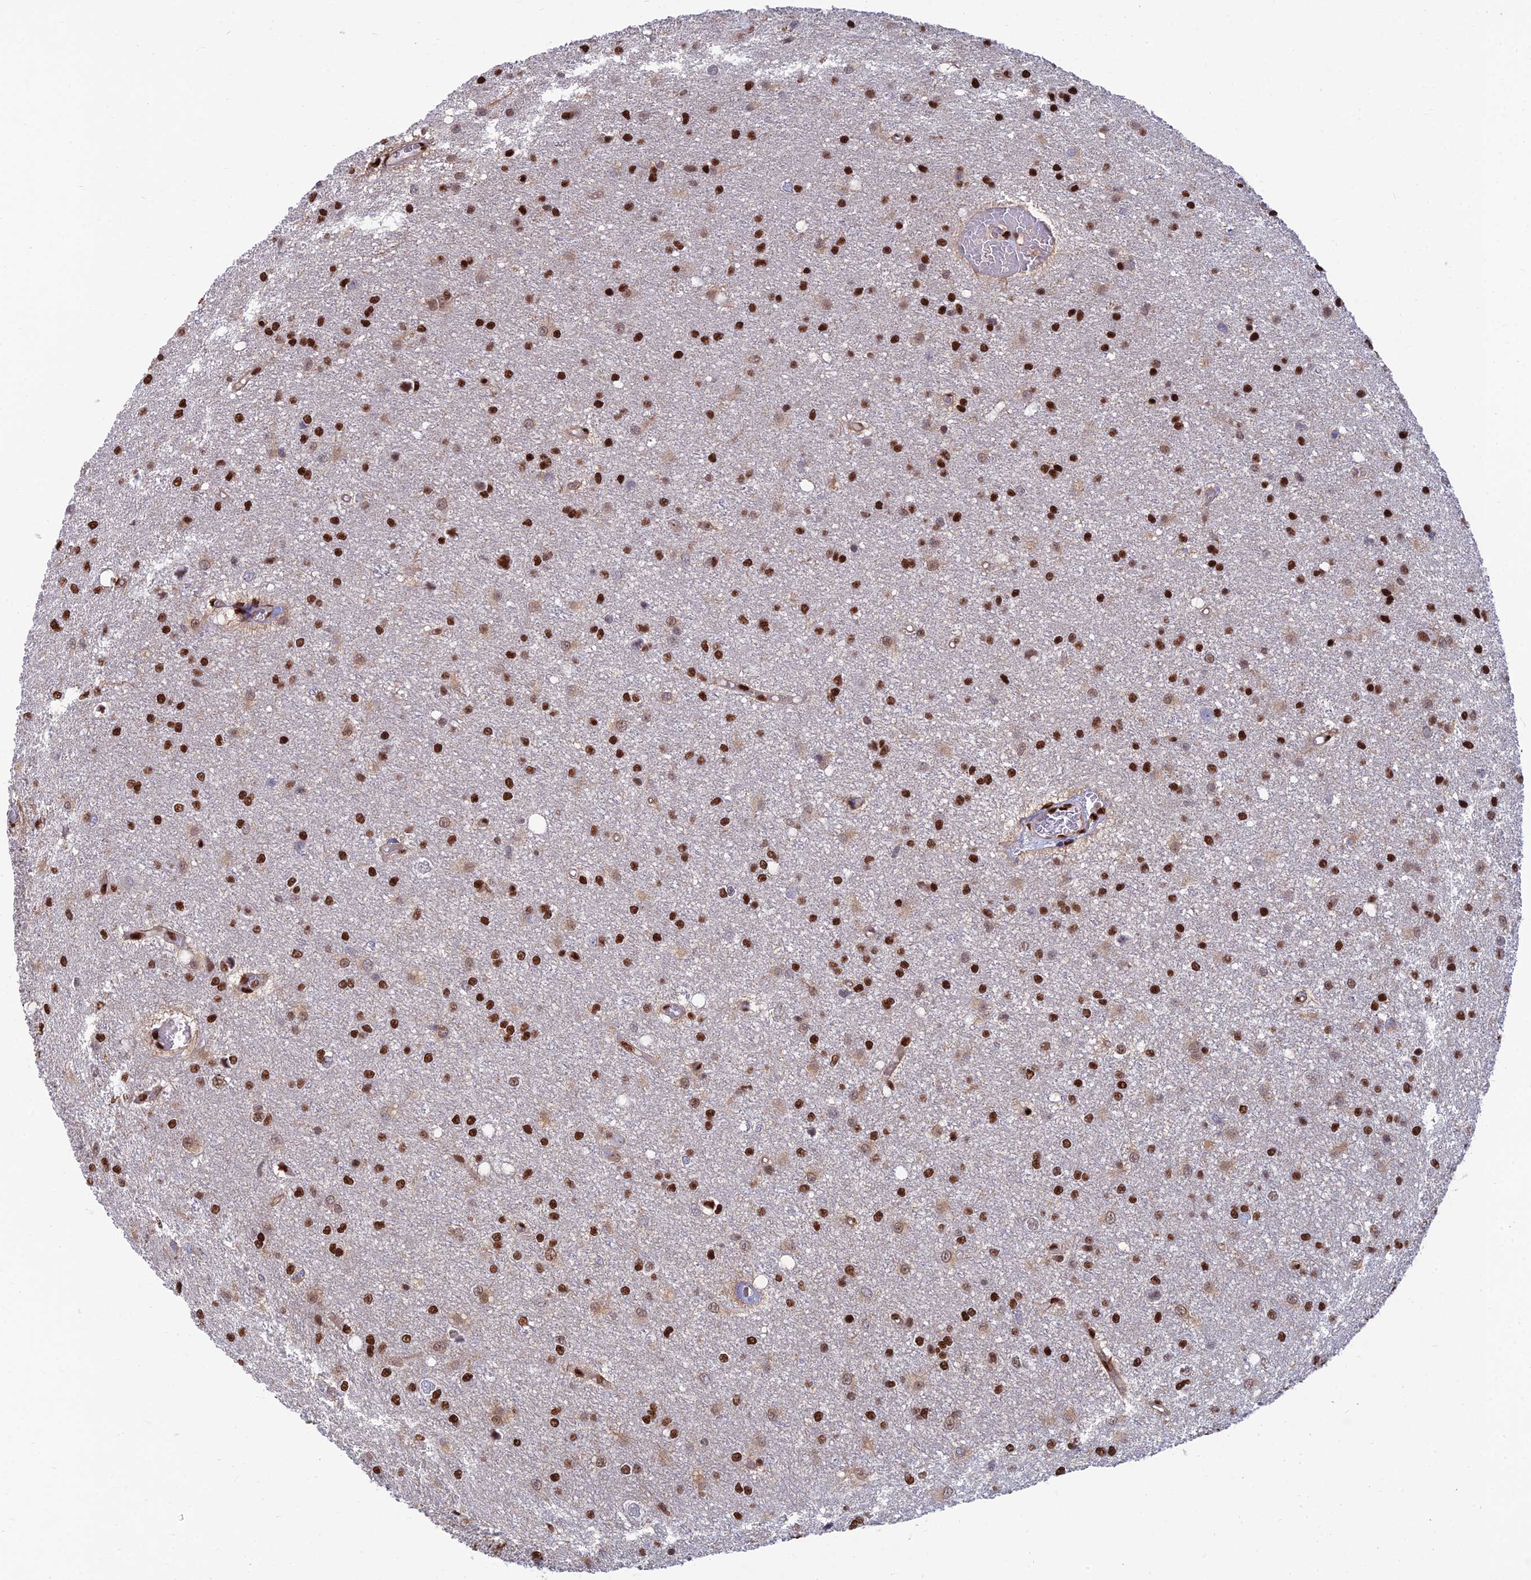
{"staining": {"intensity": "strong", "quantity": ">75%", "location": "nuclear"}, "tissue": "glioma", "cell_type": "Tumor cells", "image_type": "cancer", "snomed": [{"axis": "morphology", "description": "Glioma, malignant, High grade"}, {"axis": "topography", "description": "Brain"}], "caption": "Approximately >75% of tumor cells in glioma reveal strong nuclear protein expression as visualized by brown immunohistochemical staining.", "gene": "DNPEP", "patient": {"sex": "female", "age": 50}}